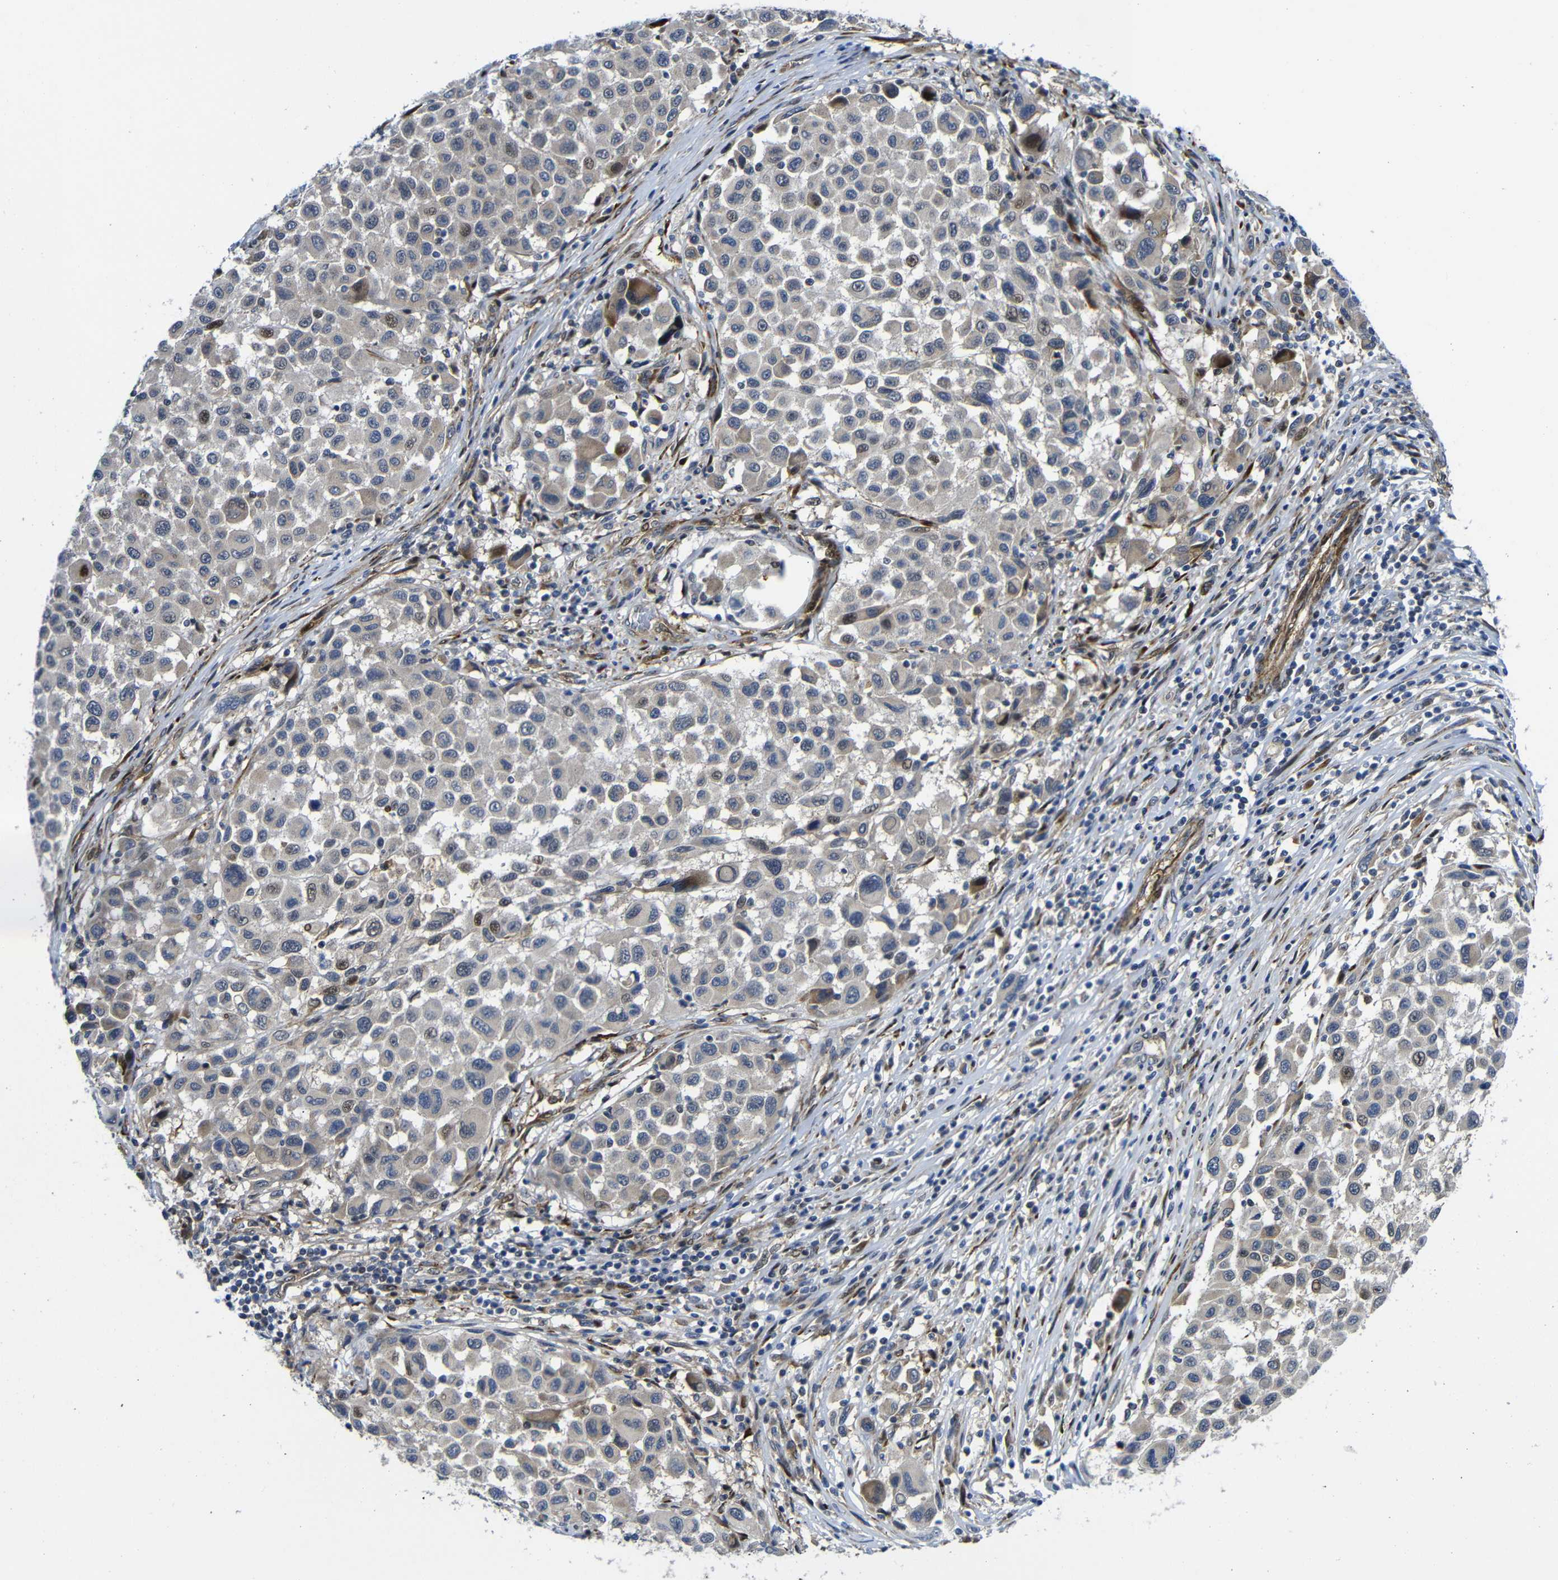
{"staining": {"intensity": "weak", "quantity": "<25%", "location": "cytoplasmic/membranous"}, "tissue": "melanoma", "cell_type": "Tumor cells", "image_type": "cancer", "snomed": [{"axis": "morphology", "description": "Malignant melanoma, Metastatic site"}, {"axis": "topography", "description": "Lymph node"}], "caption": "Immunohistochemistry (IHC) histopathology image of neoplastic tissue: human melanoma stained with DAB (3,3'-diaminobenzidine) reveals no significant protein expression in tumor cells. (DAB immunohistochemistry (IHC), high magnification).", "gene": "PARP14", "patient": {"sex": "male", "age": 61}}